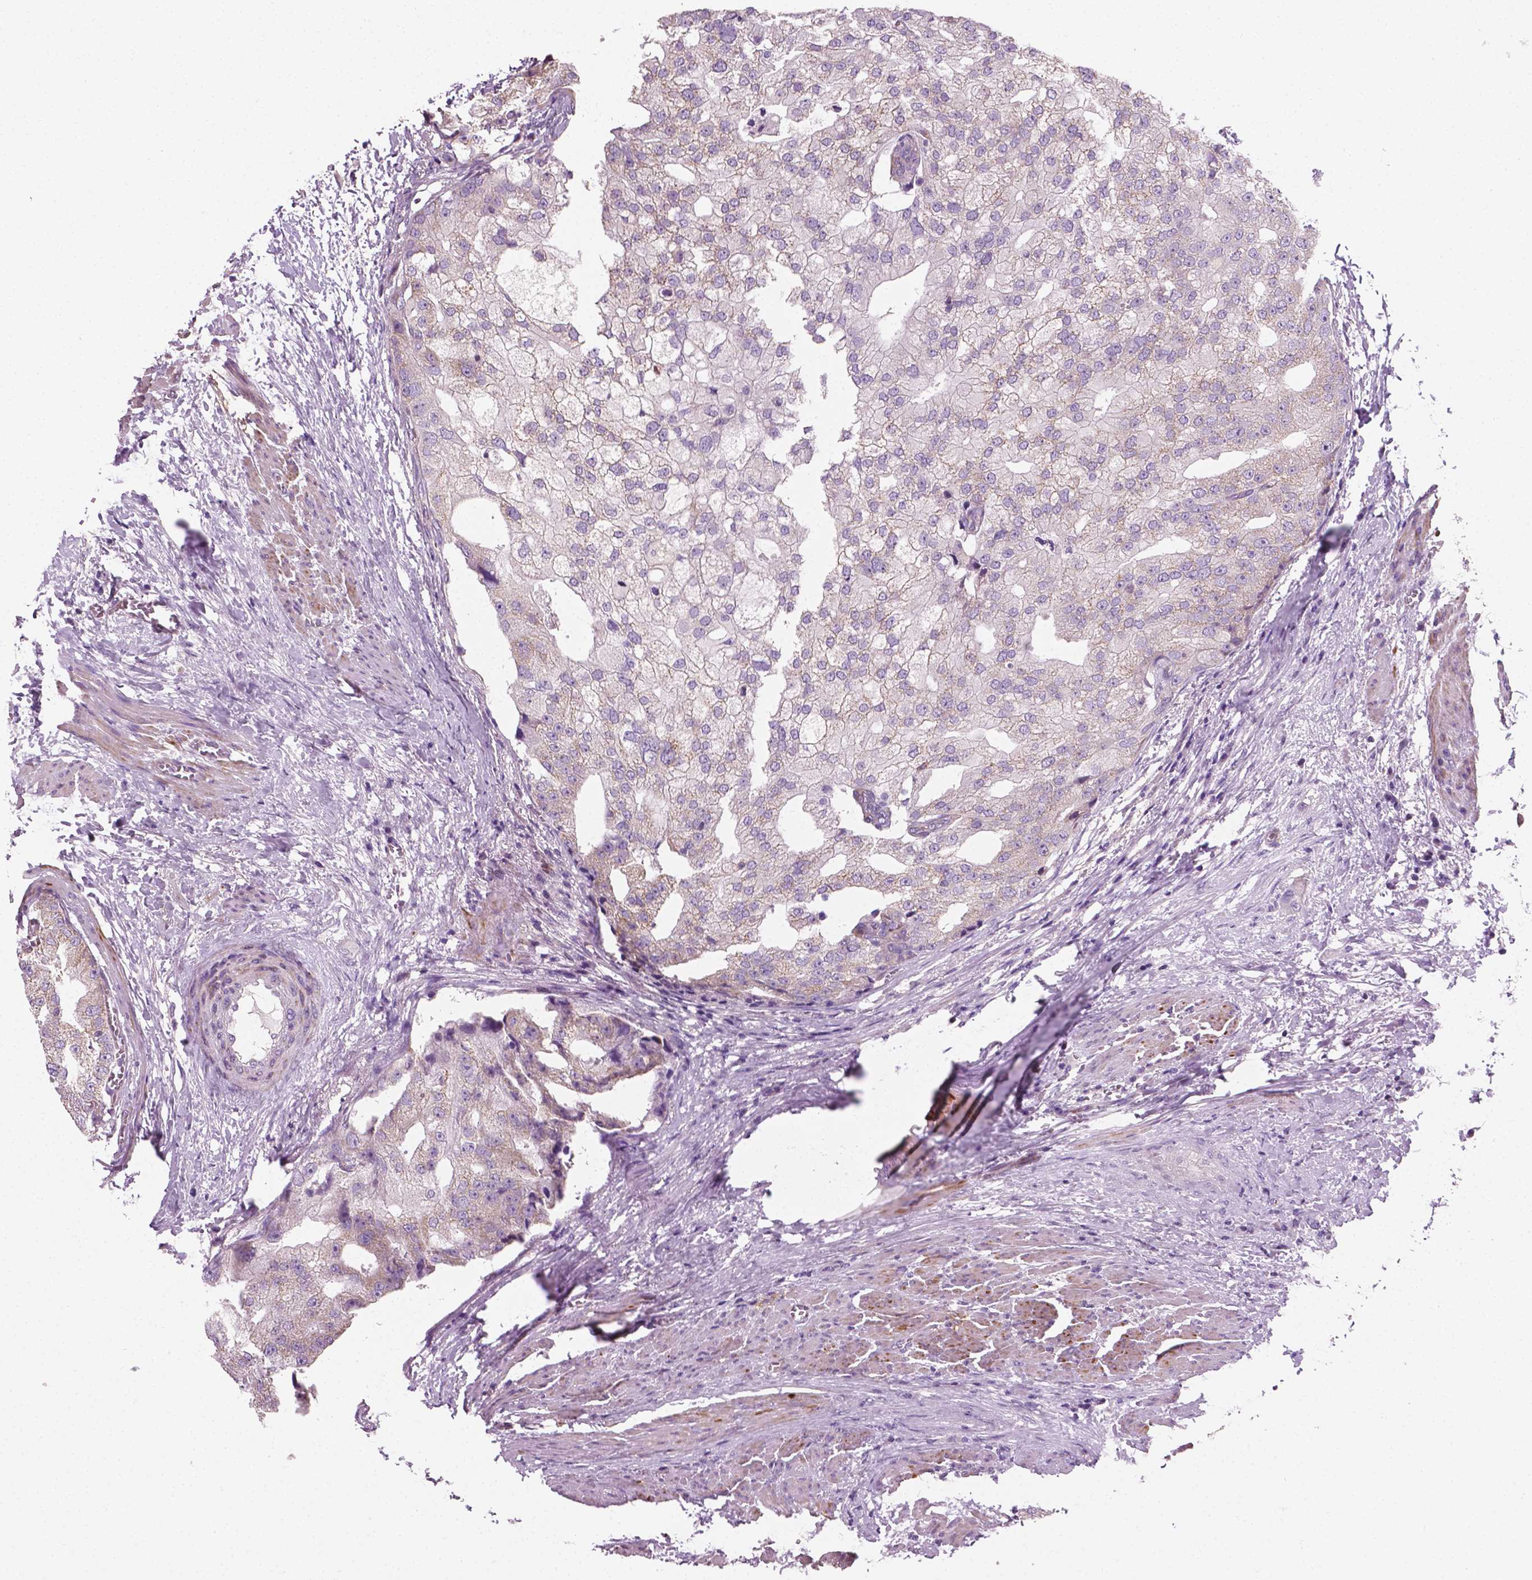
{"staining": {"intensity": "negative", "quantity": "none", "location": "none"}, "tissue": "prostate cancer", "cell_type": "Tumor cells", "image_type": "cancer", "snomed": [{"axis": "morphology", "description": "Adenocarcinoma, High grade"}, {"axis": "topography", "description": "Prostate"}], "caption": "This is an IHC histopathology image of prostate adenocarcinoma (high-grade). There is no staining in tumor cells.", "gene": "PTX3", "patient": {"sex": "male", "age": 70}}